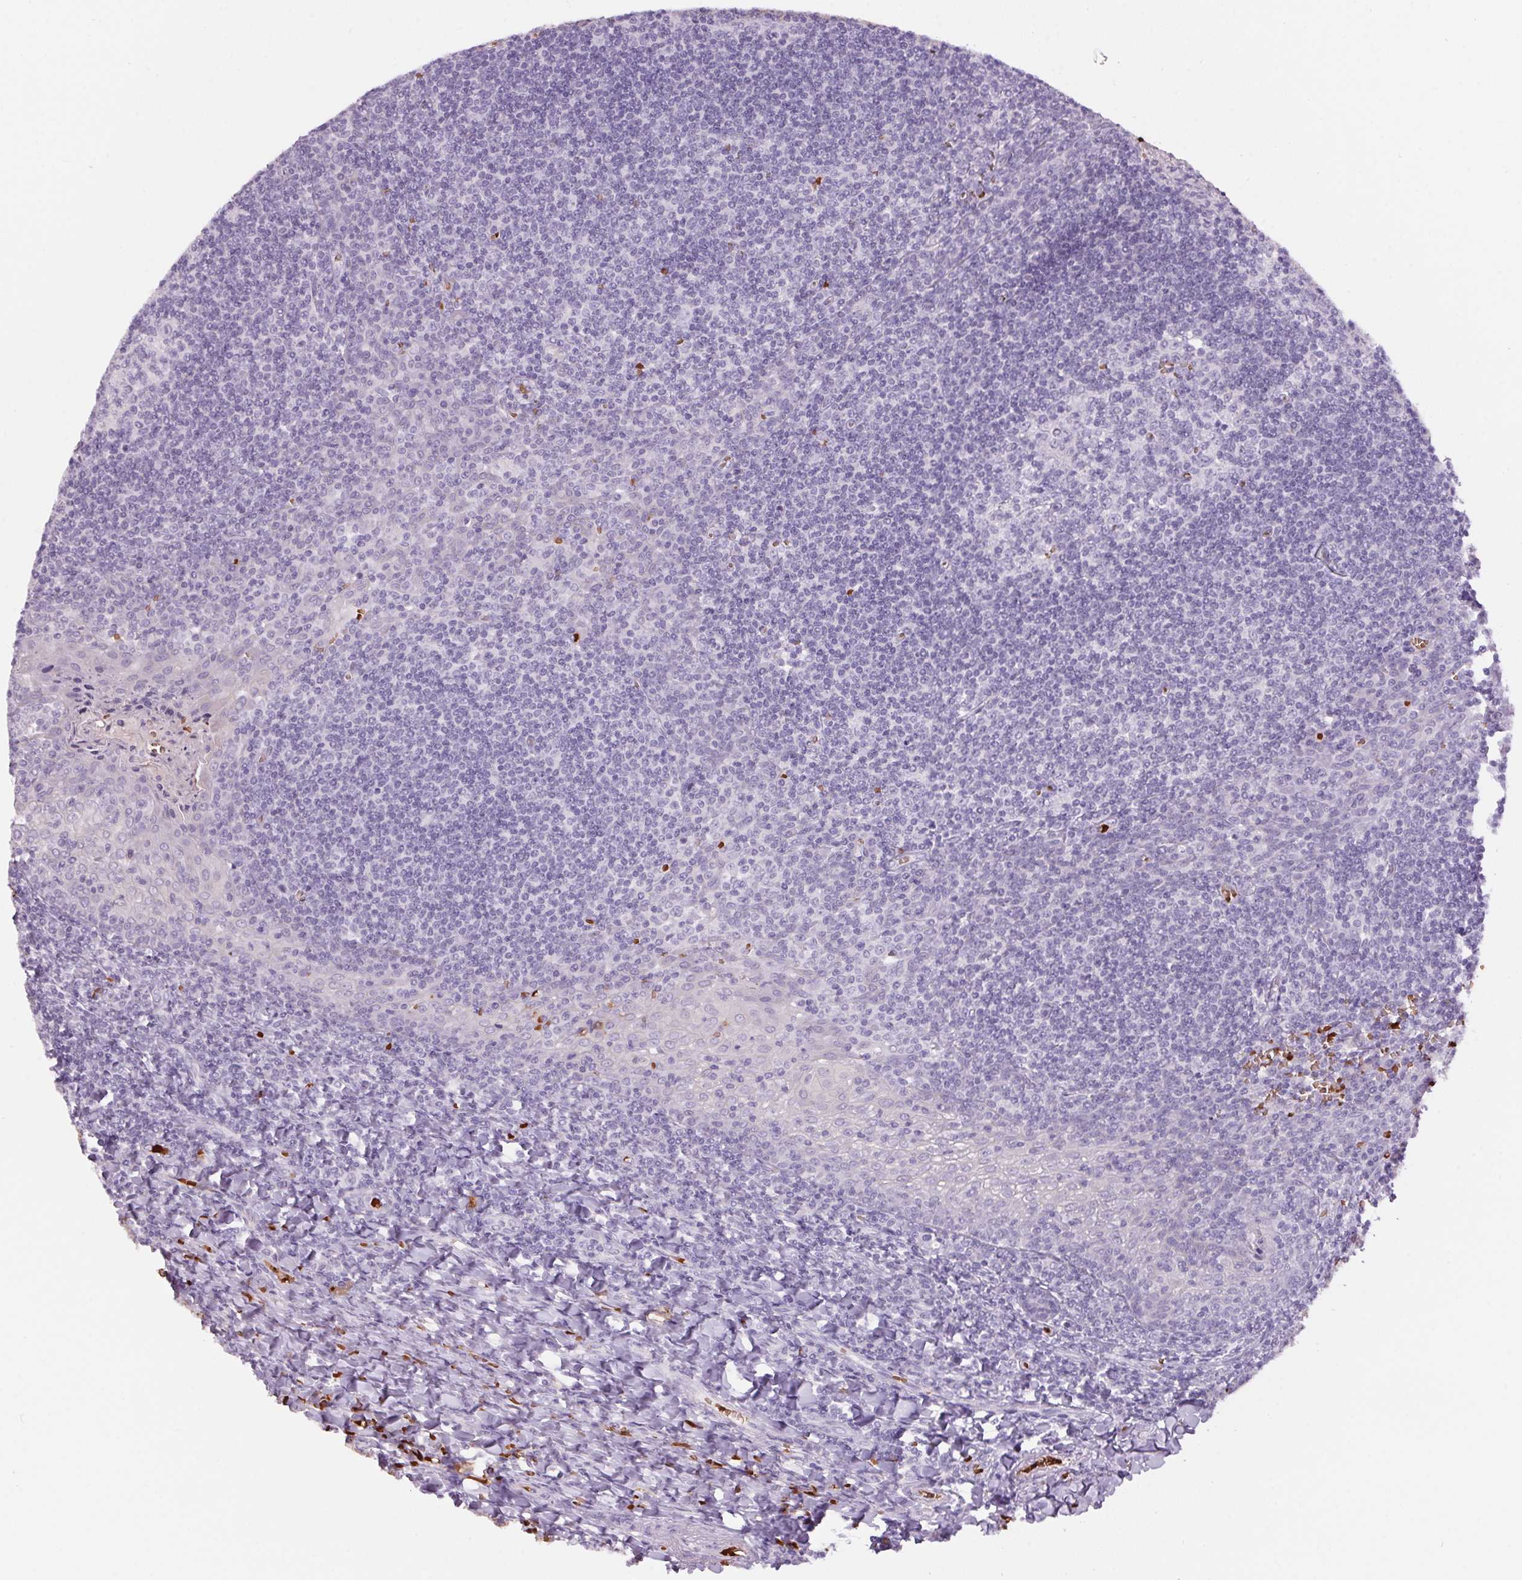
{"staining": {"intensity": "negative", "quantity": "none", "location": "none"}, "tissue": "tonsil", "cell_type": "Germinal center cells", "image_type": "normal", "snomed": [{"axis": "morphology", "description": "Normal tissue, NOS"}, {"axis": "morphology", "description": "Inflammation, NOS"}, {"axis": "topography", "description": "Tonsil"}], "caption": "A micrograph of human tonsil is negative for staining in germinal center cells. (DAB (3,3'-diaminobenzidine) immunohistochemistry (IHC) with hematoxylin counter stain).", "gene": "HBQ1", "patient": {"sex": "female", "age": 31}}